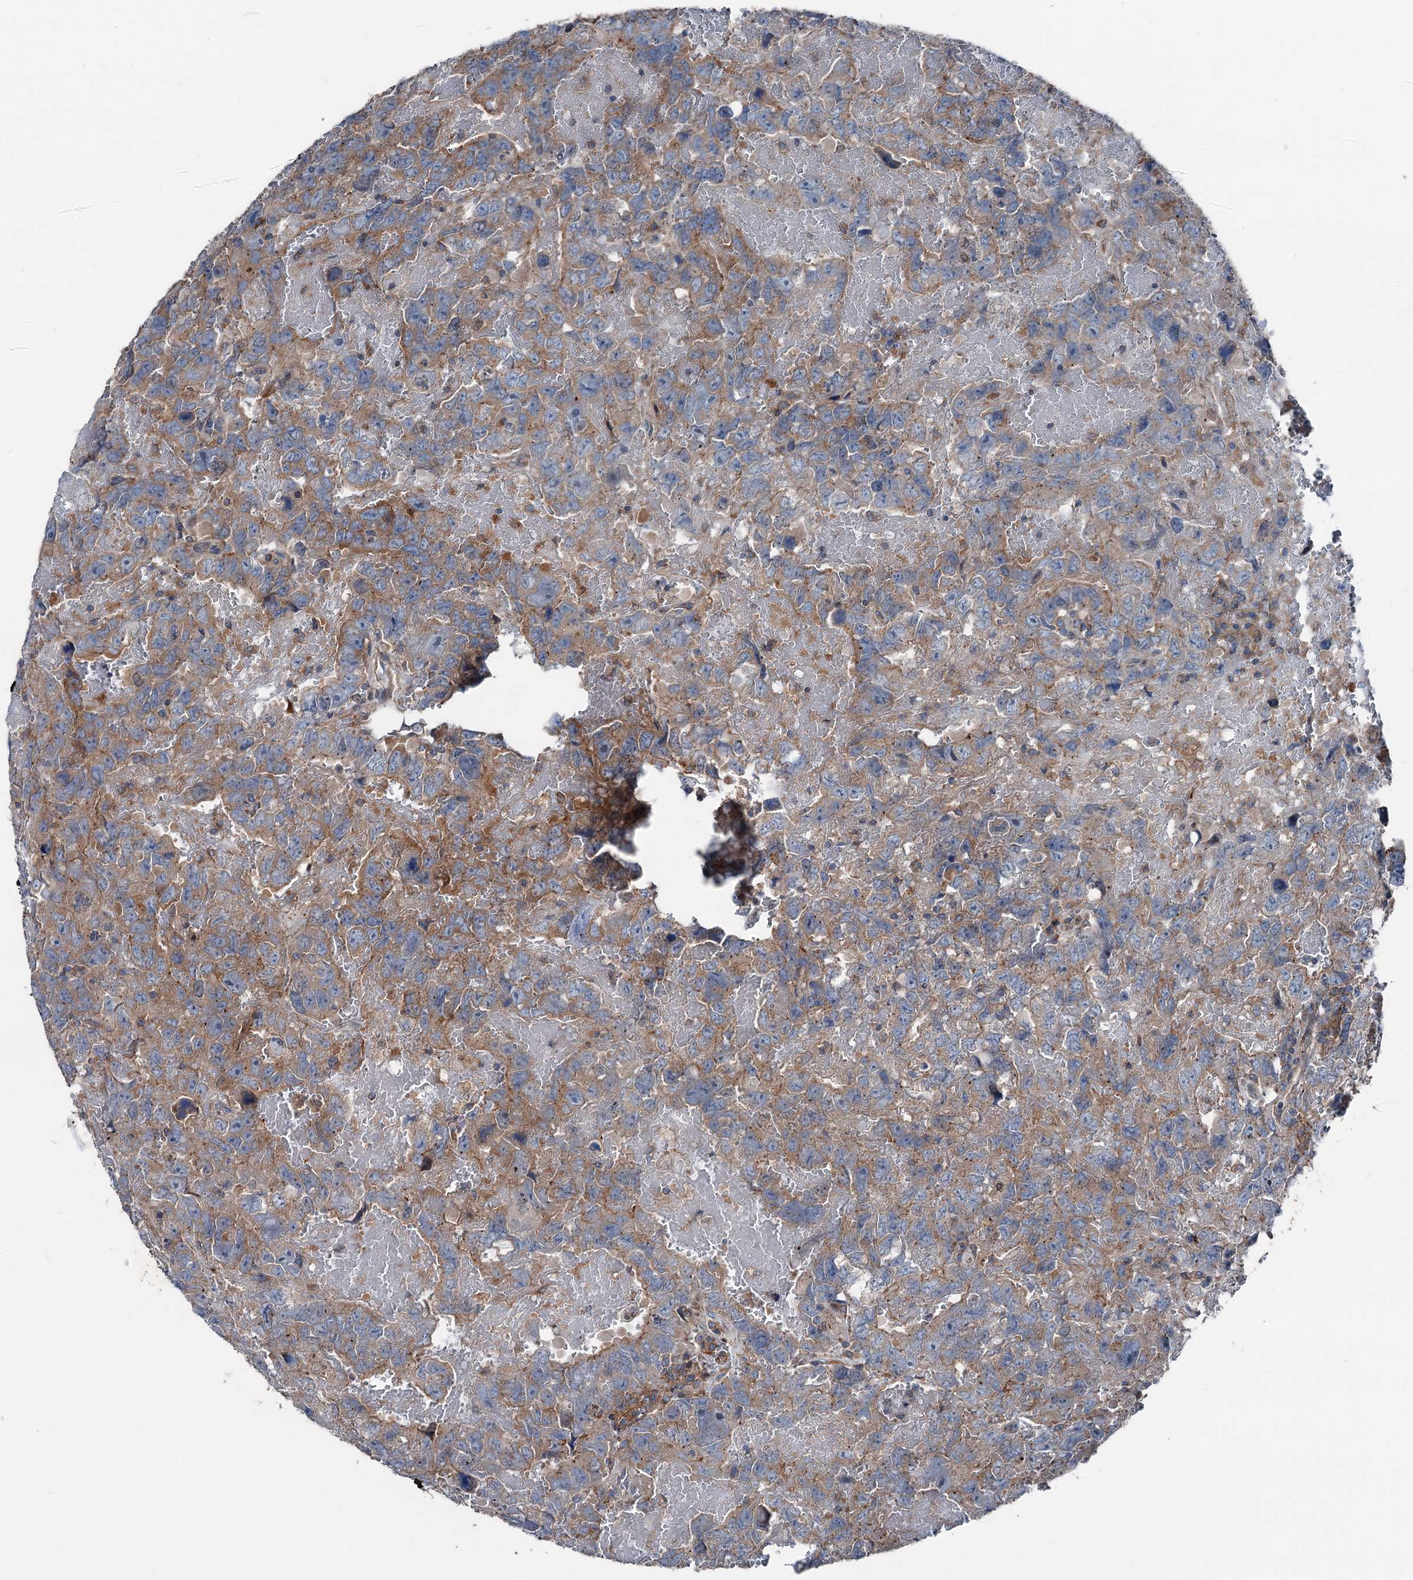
{"staining": {"intensity": "moderate", "quantity": ">75%", "location": "cytoplasmic/membranous"}, "tissue": "testis cancer", "cell_type": "Tumor cells", "image_type": "cancer", "snomed": [{"axis": "morphology", "description": "Carcinoma, Embryonal, NOS"}, {"axis": "topography", "description": "Testis"}], "caption": "A histopathology image of testis cancer stained for a protein reveals moderate cytoplasmic/membranous brown staining in tumor cells. The staining was performed using DAB (3,3'-diaminobenzidine), with brown indicating positive protein expression. Nuclei are stained blue with hematoxylin.", "gene": "RUFY1", "patient": {"sex": "male", "age": 45}}